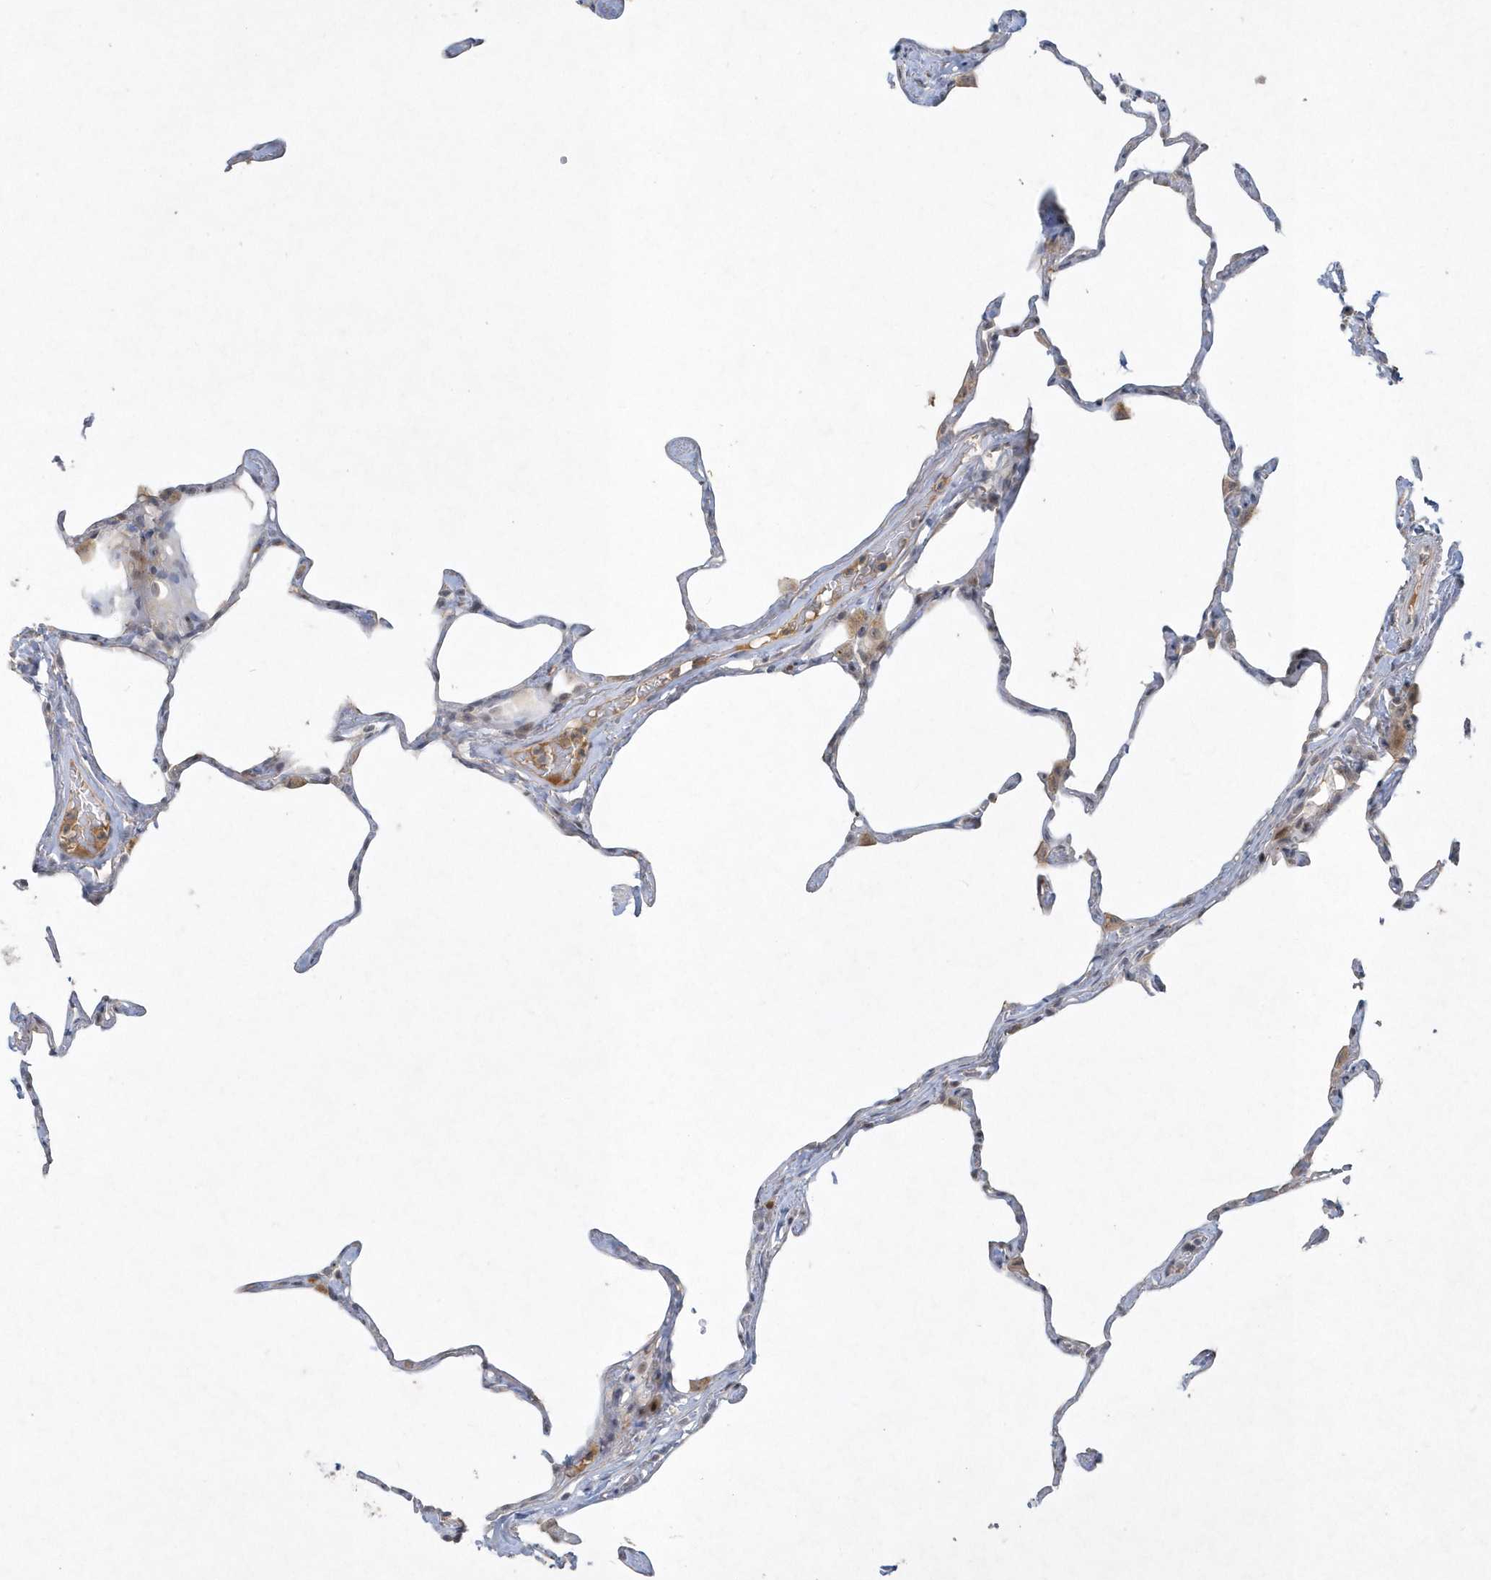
{"staining": {"intensity": "negative", "quantity": "none", "location": "none"}, "tissue": "lung", "cell_type": "Alveolar cells", "image_type": "normal", "snomed": [{"axis": "morphology", "description": "Normal tissue, NOS"}, {"axis": "topography", "description": "Lung"}], "caption": "Histopathology image shows no protein positivity in alveolar cells of normal lung. The staining was performed using DAB to visualize the protein expression in brown, while the nuclei were stained in blue with hematoxylin (Magnification: 20x).", "gene": "THG1L", "patient": {"sex": "male", "age": 65}}